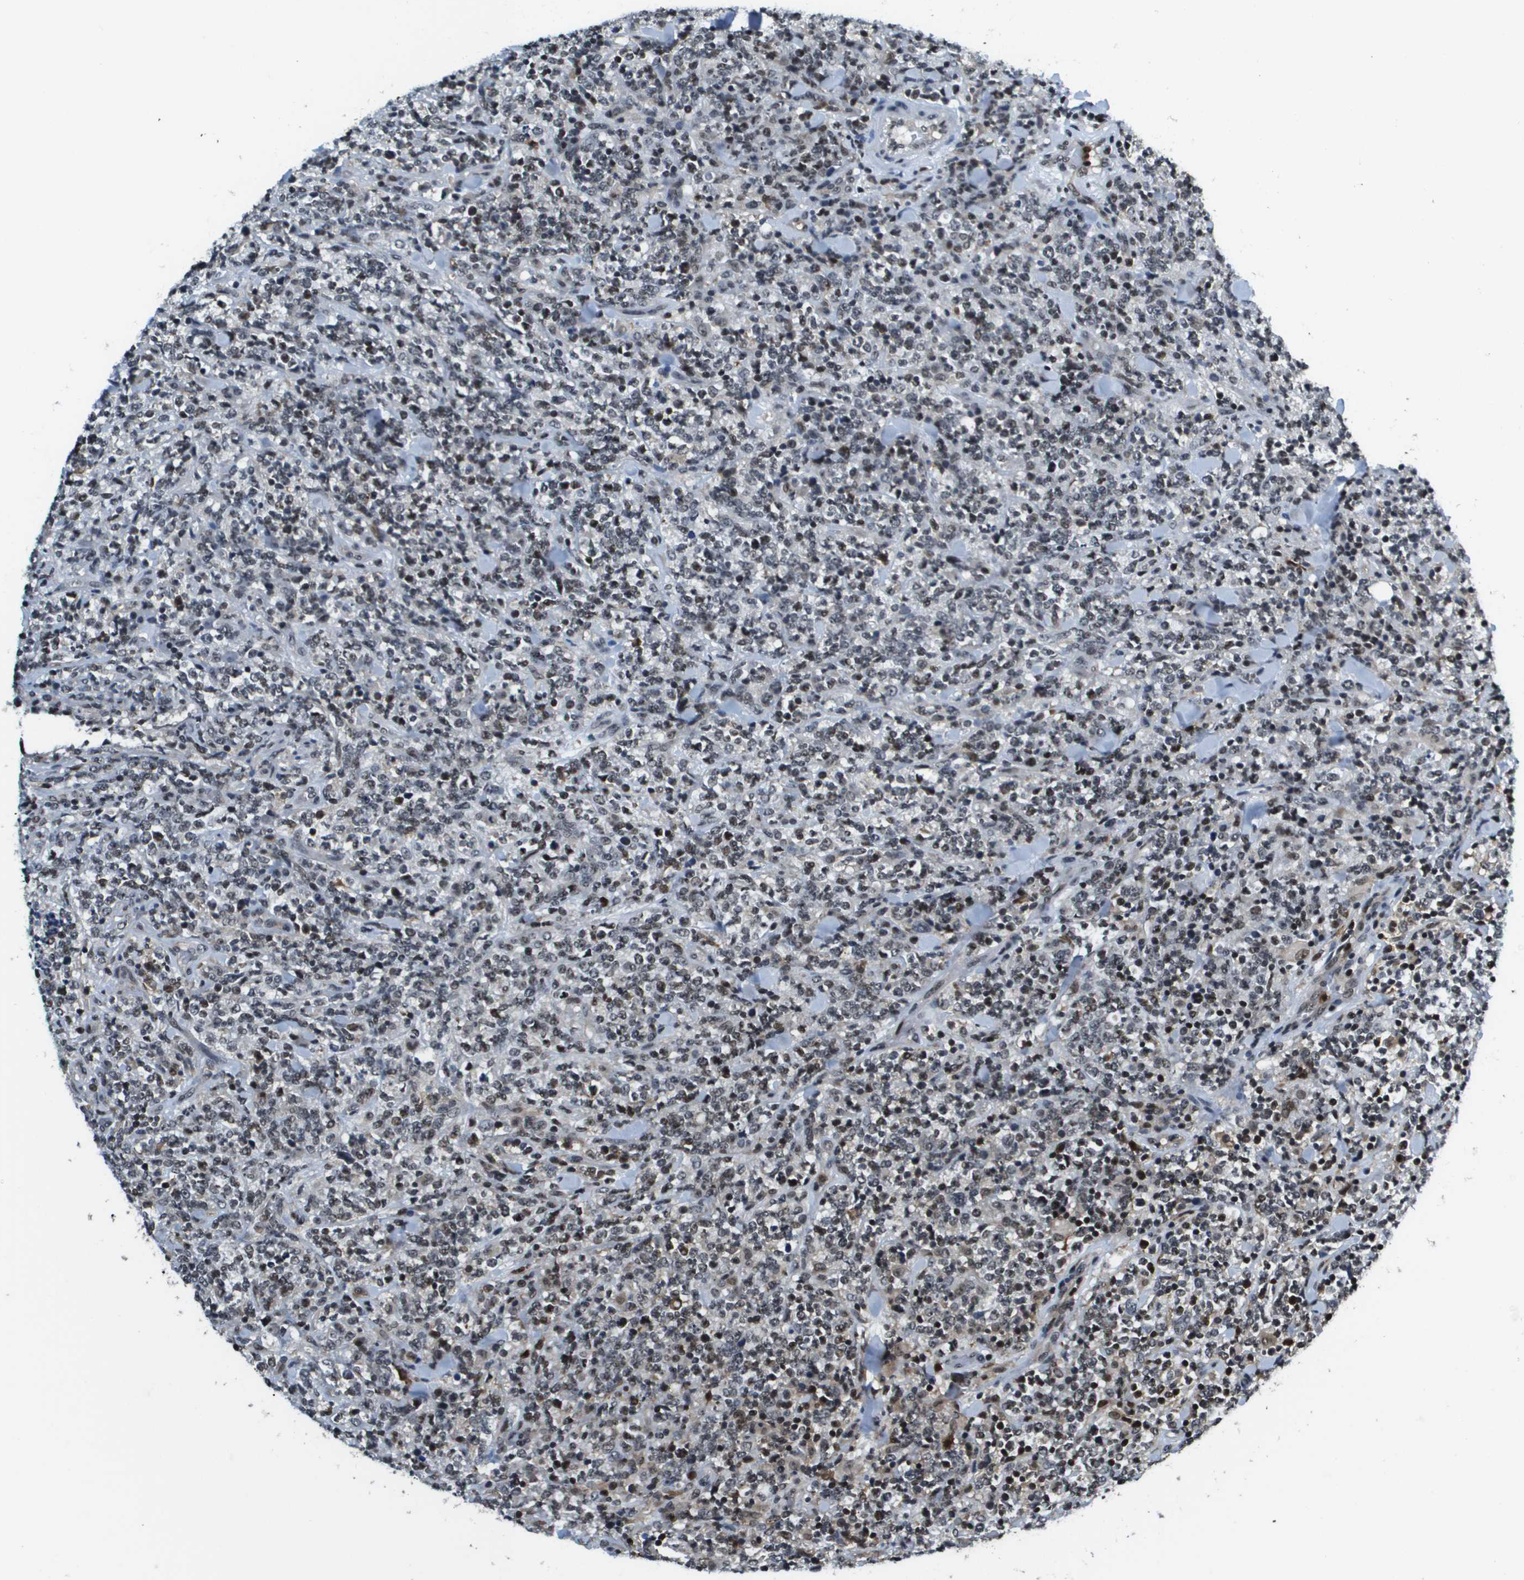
{"staining": {"intensity": "weak", "quantity": ">75%", "location": "nuclear"}, "tissue": "lymphoma", "cell_type": "Tumor cells", "image_type": "cancer", "snomed": [{"axis": "morphology", "description": "Malignant lymphoma, non-Hodgkin's type, High grade"}, {"axis": "topography", "description": "Soft tissue"}], "caption": "IHC (DAB) staining of malignant lymphoma, non-Hodgkin's type (high-grade) displays weak nuclear protein staining in approximately >75% of tumor cells. Using DAB (brown) and hematoxylin (blue) stains, captured at high magnification using brightfield microscopy.", "gene": "EP400", "patient": {"sex": "male", "age": 18}}